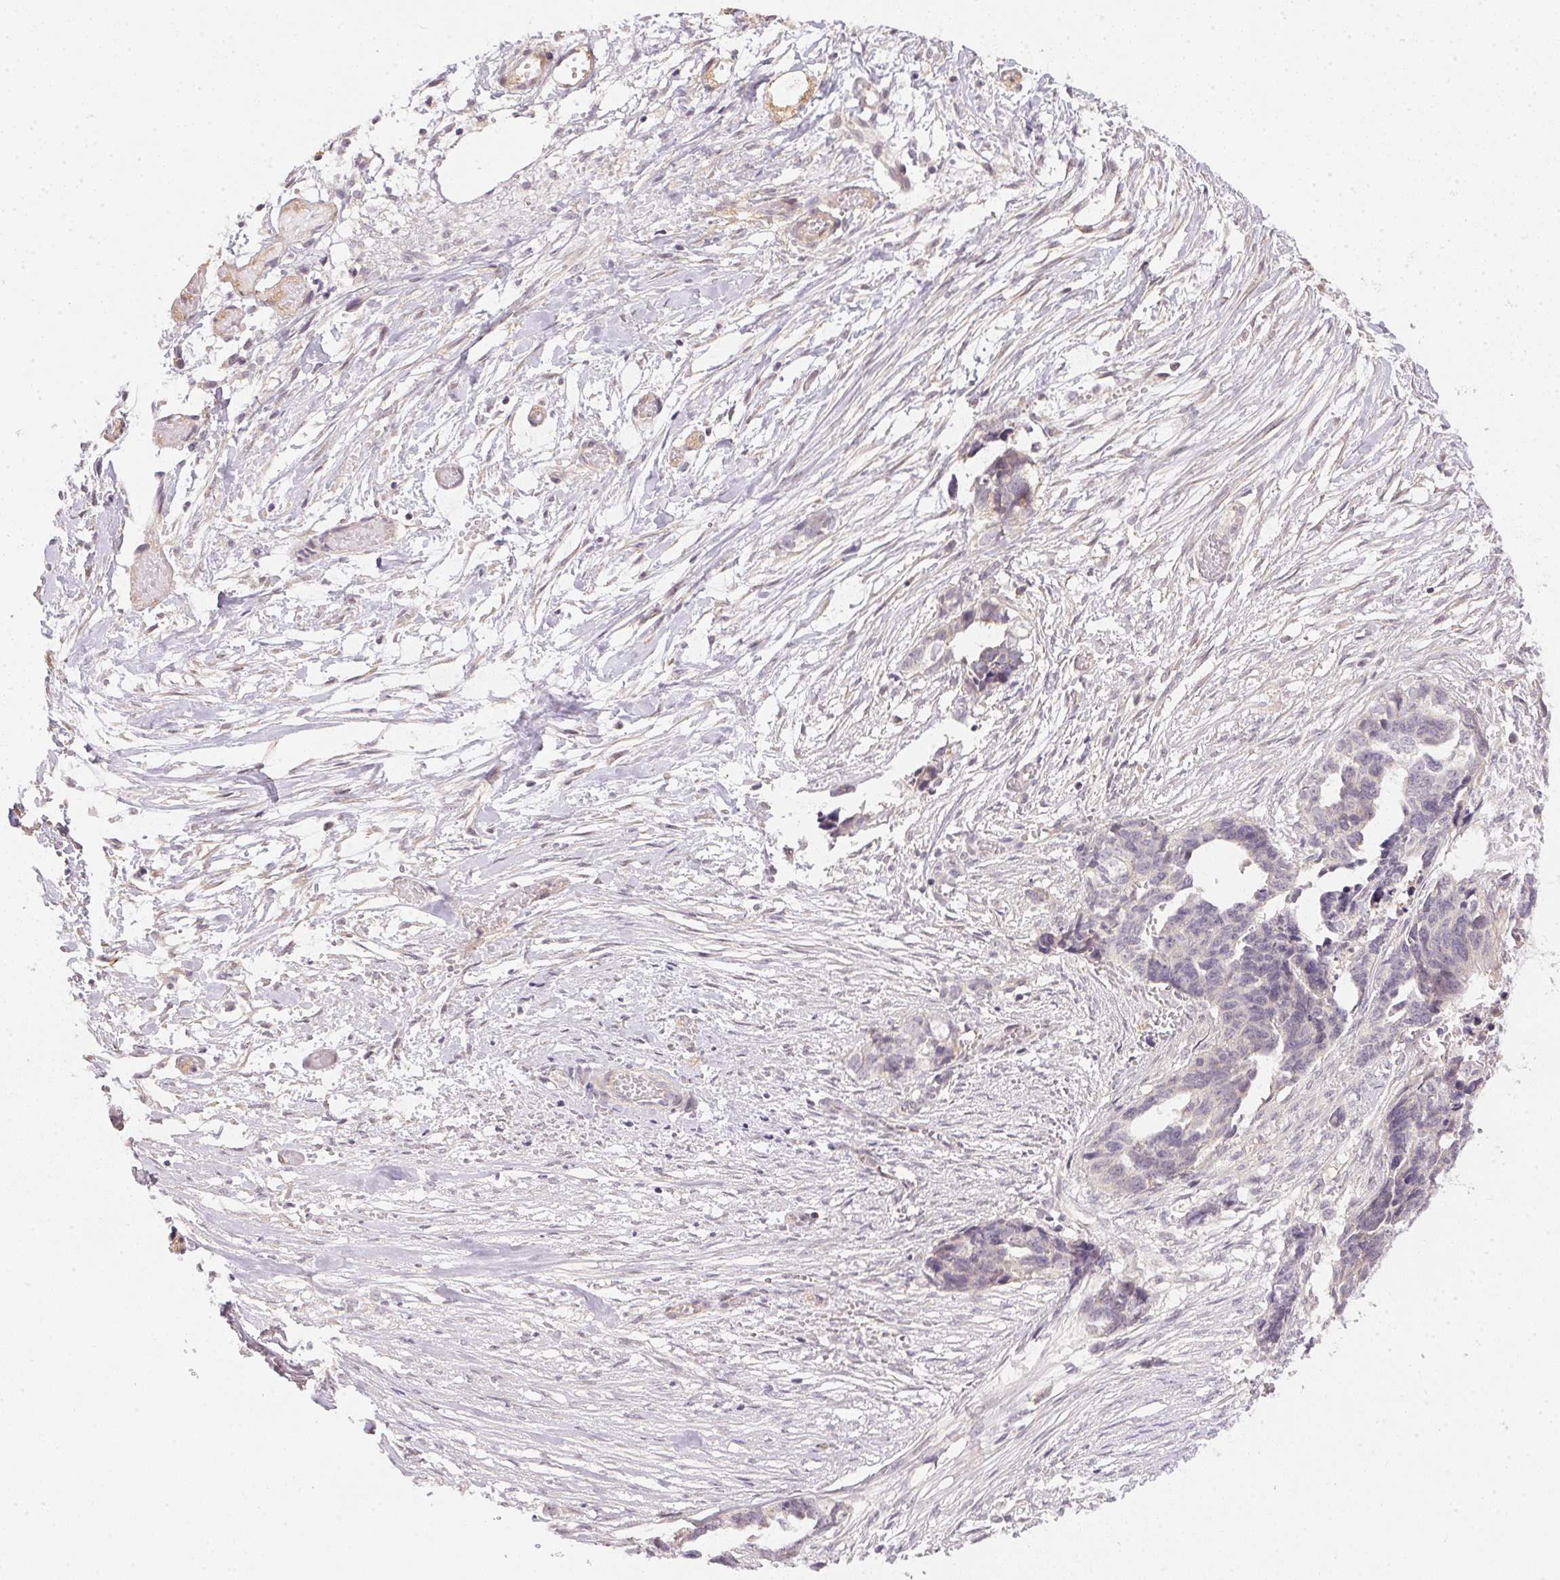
{"staining": {"intensity": "negative", "quantity": "none", "location": "none"}, "tissue": "ovarian cancer", "cell_type": "Tumor cells", "image_type": "cancer", "snomed": [{"axis": "morphology", "description": "Cystadenocarcinoma, serous, NOS"}, {"axis": "topography", "description": "Ovary"}], "caption": "Immunohistochemistry (IHC) of human ovarian serous cystadenocarcinoma exhibits no positivity in tumor cells.", "gene": "TTC23L", "patient": {"sex": "female", "age": 69}}